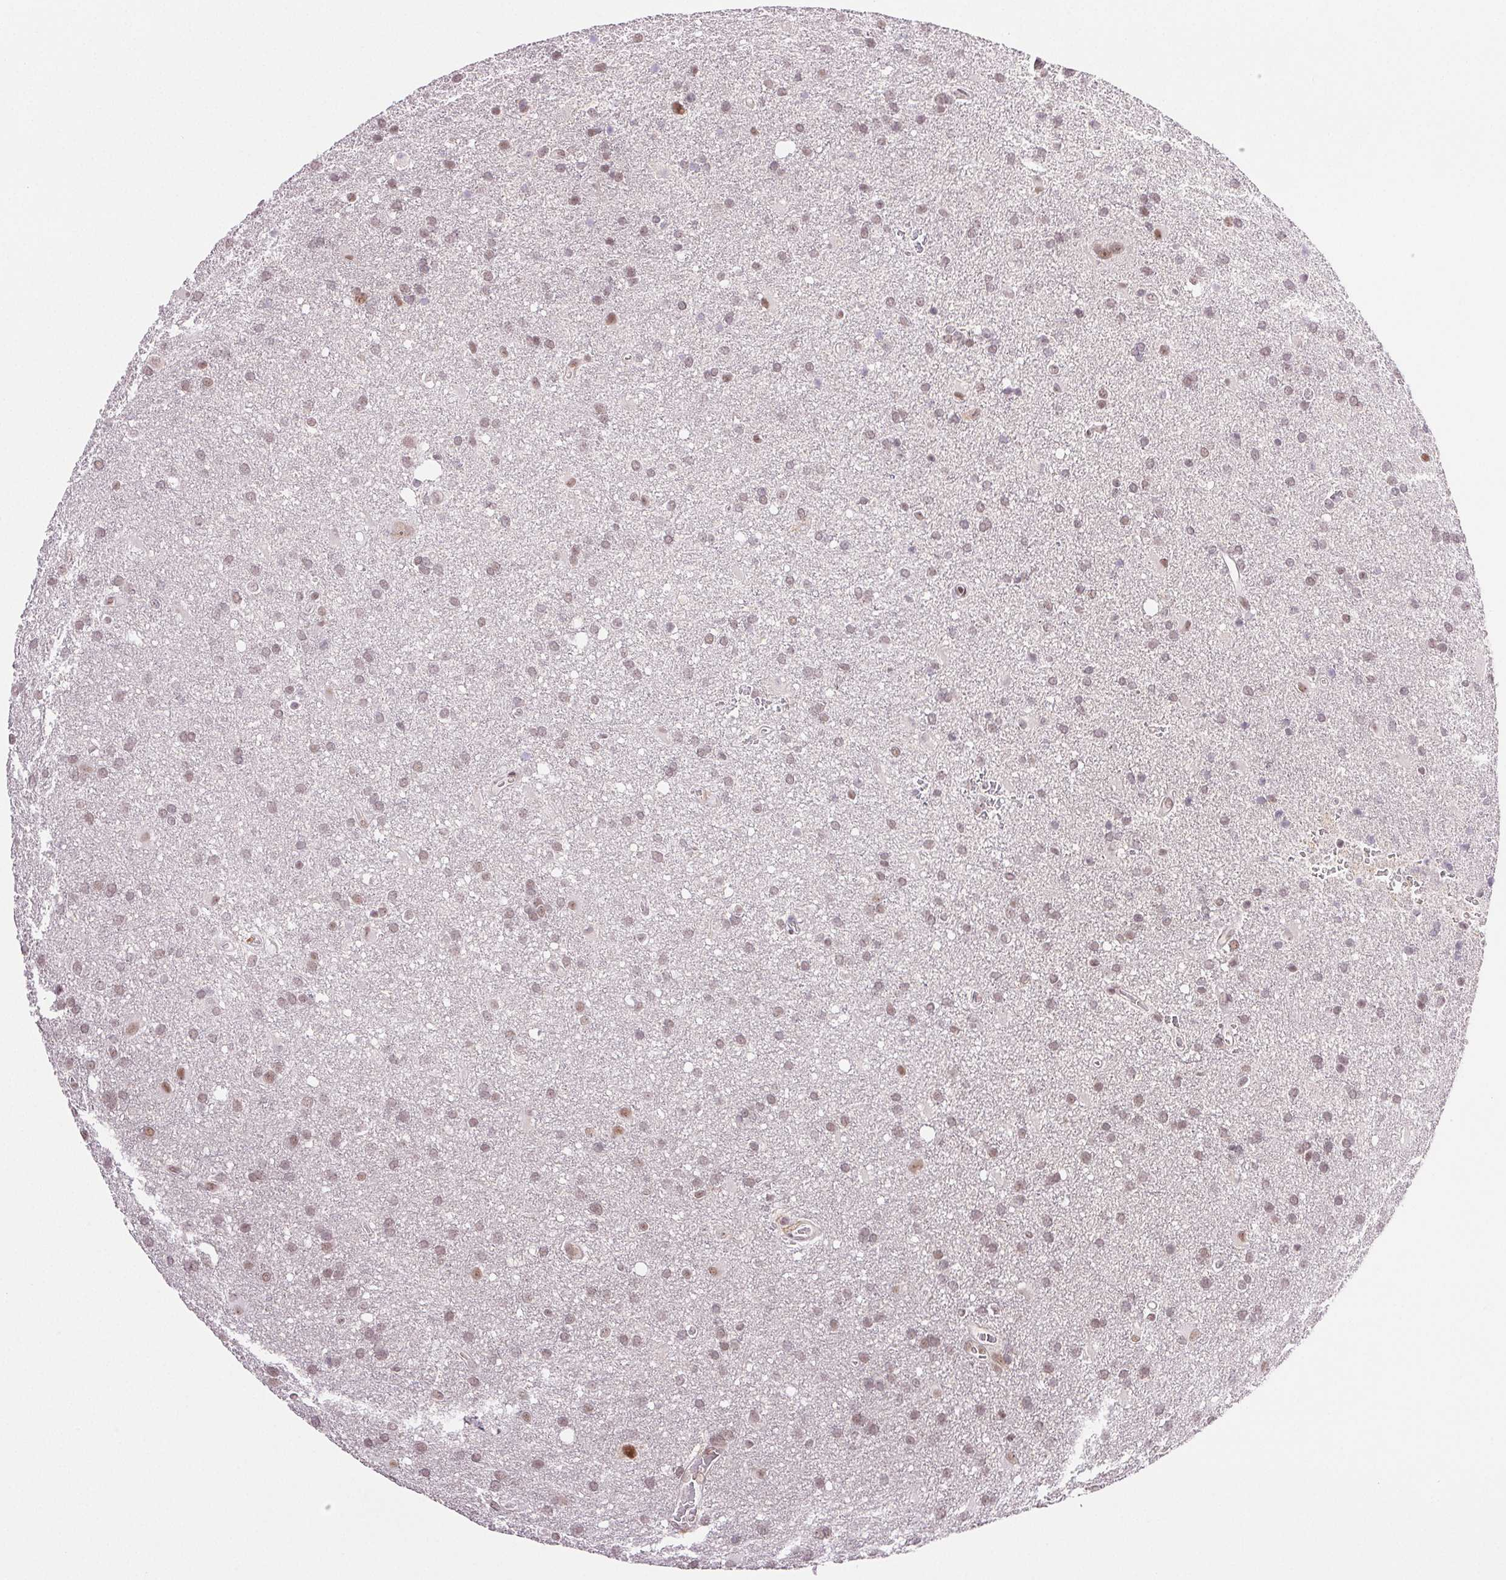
{"staining": {"intensity": "moderate", "quantity": "25%-75%", "location": "nuclear"}, "tissue": "glioma", "cell_type": "Tumor cells", "image_type": "cancer", "snomed": [{"axis": "morphology", "description": "Glioma, malignant, Low grade"}, {"axis": "topography", "description": "Brain"}], "caption": "This micrograph reveals immunohistochemistry (IHC) staining of human glioma, with medium moderate nuclear staining in about 25%-75% of tumor cells.", "gene": "PRPF18", "patient": {"sex": "male", "age": 66}}